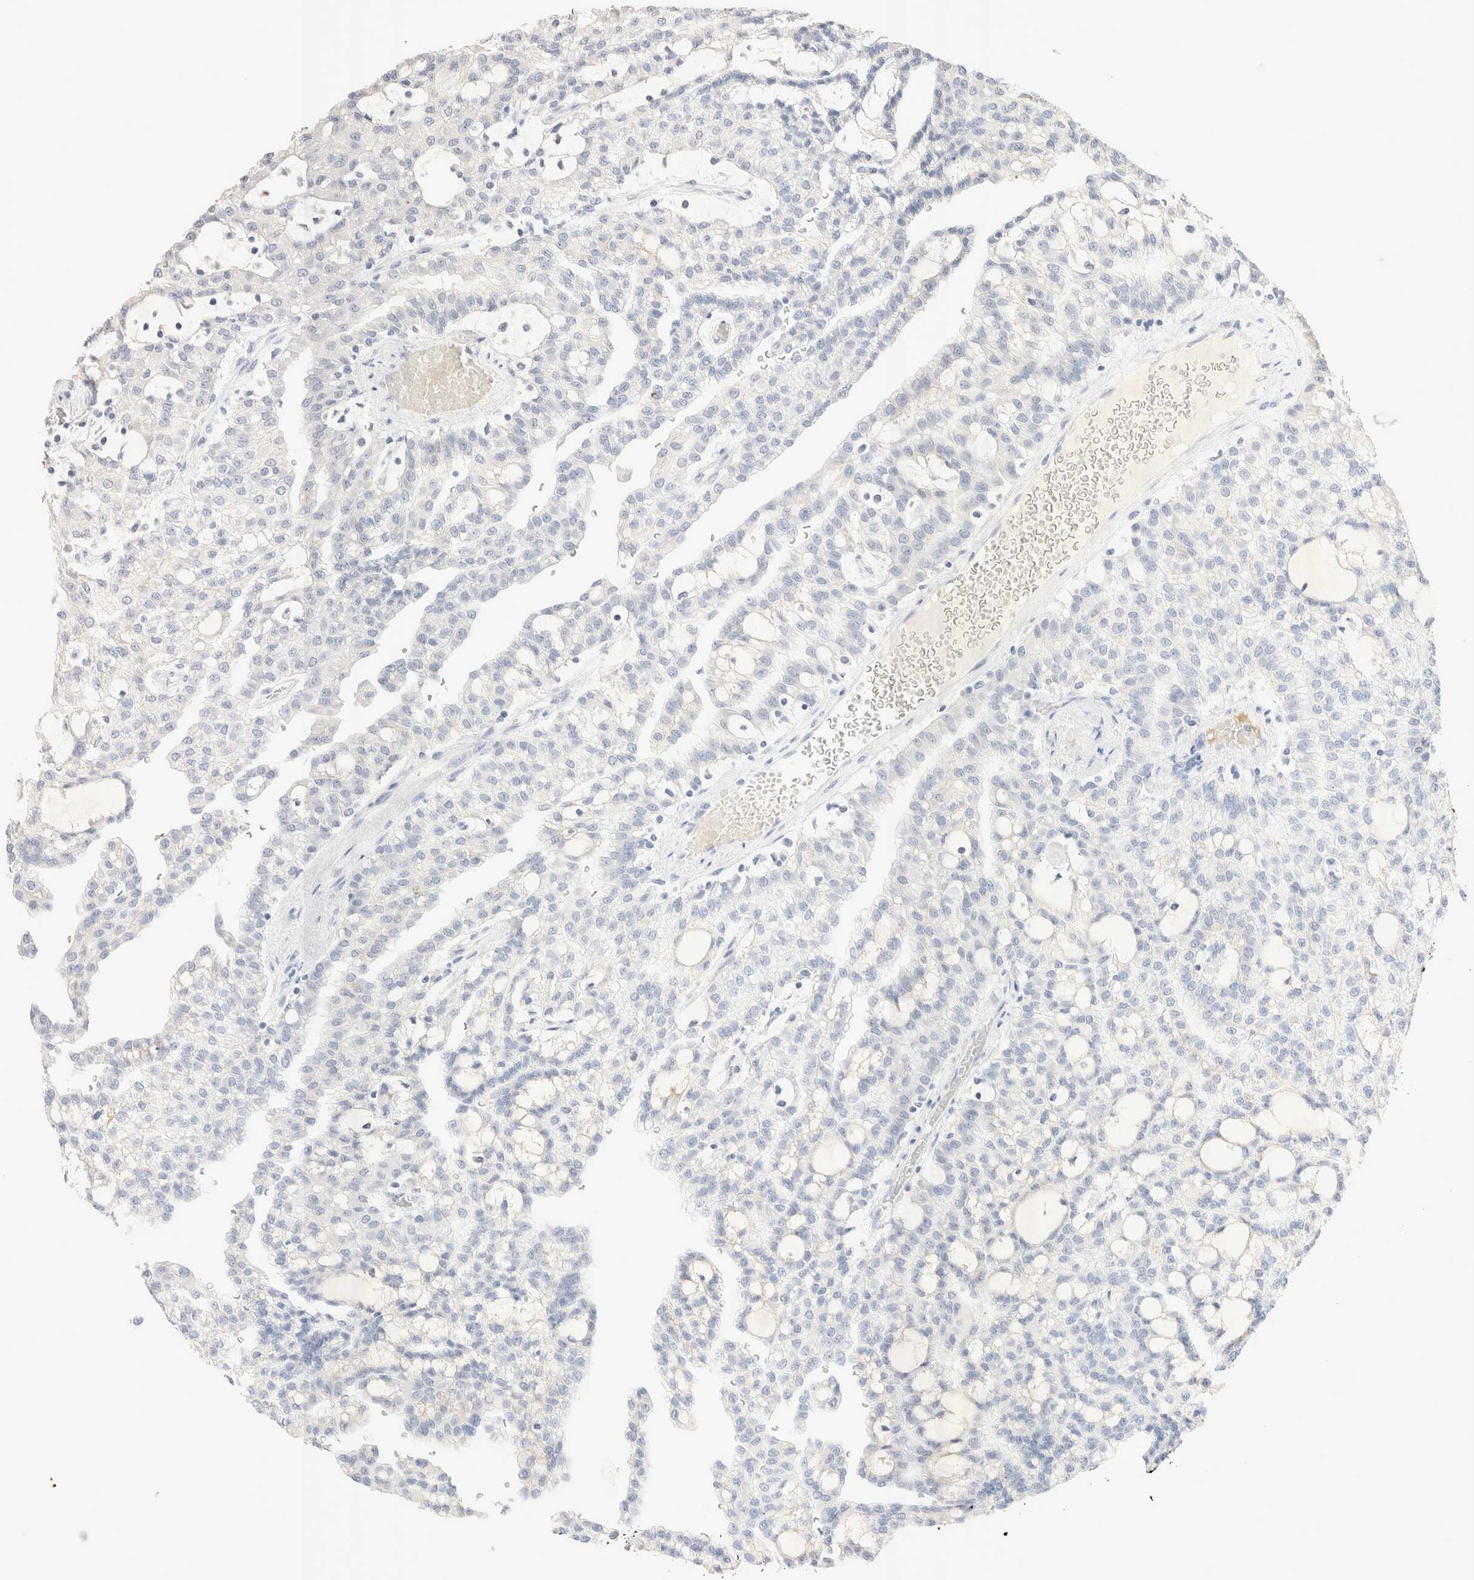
{"staining": {"intensity": "negative", "quantity": "none", "location": "none"}, "tissue": "renal cancer", "cell_type": "Tumor cells", "image_type": "cancer", "snomed": [{"axis": "morphology", "description": "Adenocarcinoma, NOS"}, {"axis": "topography", "description": "Kidney"}], "caption": "This image is of renal adenocarcinoma stained with immunohistochemistry to label a protein in brown with the nuclei are counter-stained blue. There is no staining in tumor cells.", "gene": "EPCAM", "patient": {"sex": "male", "age": 63}}